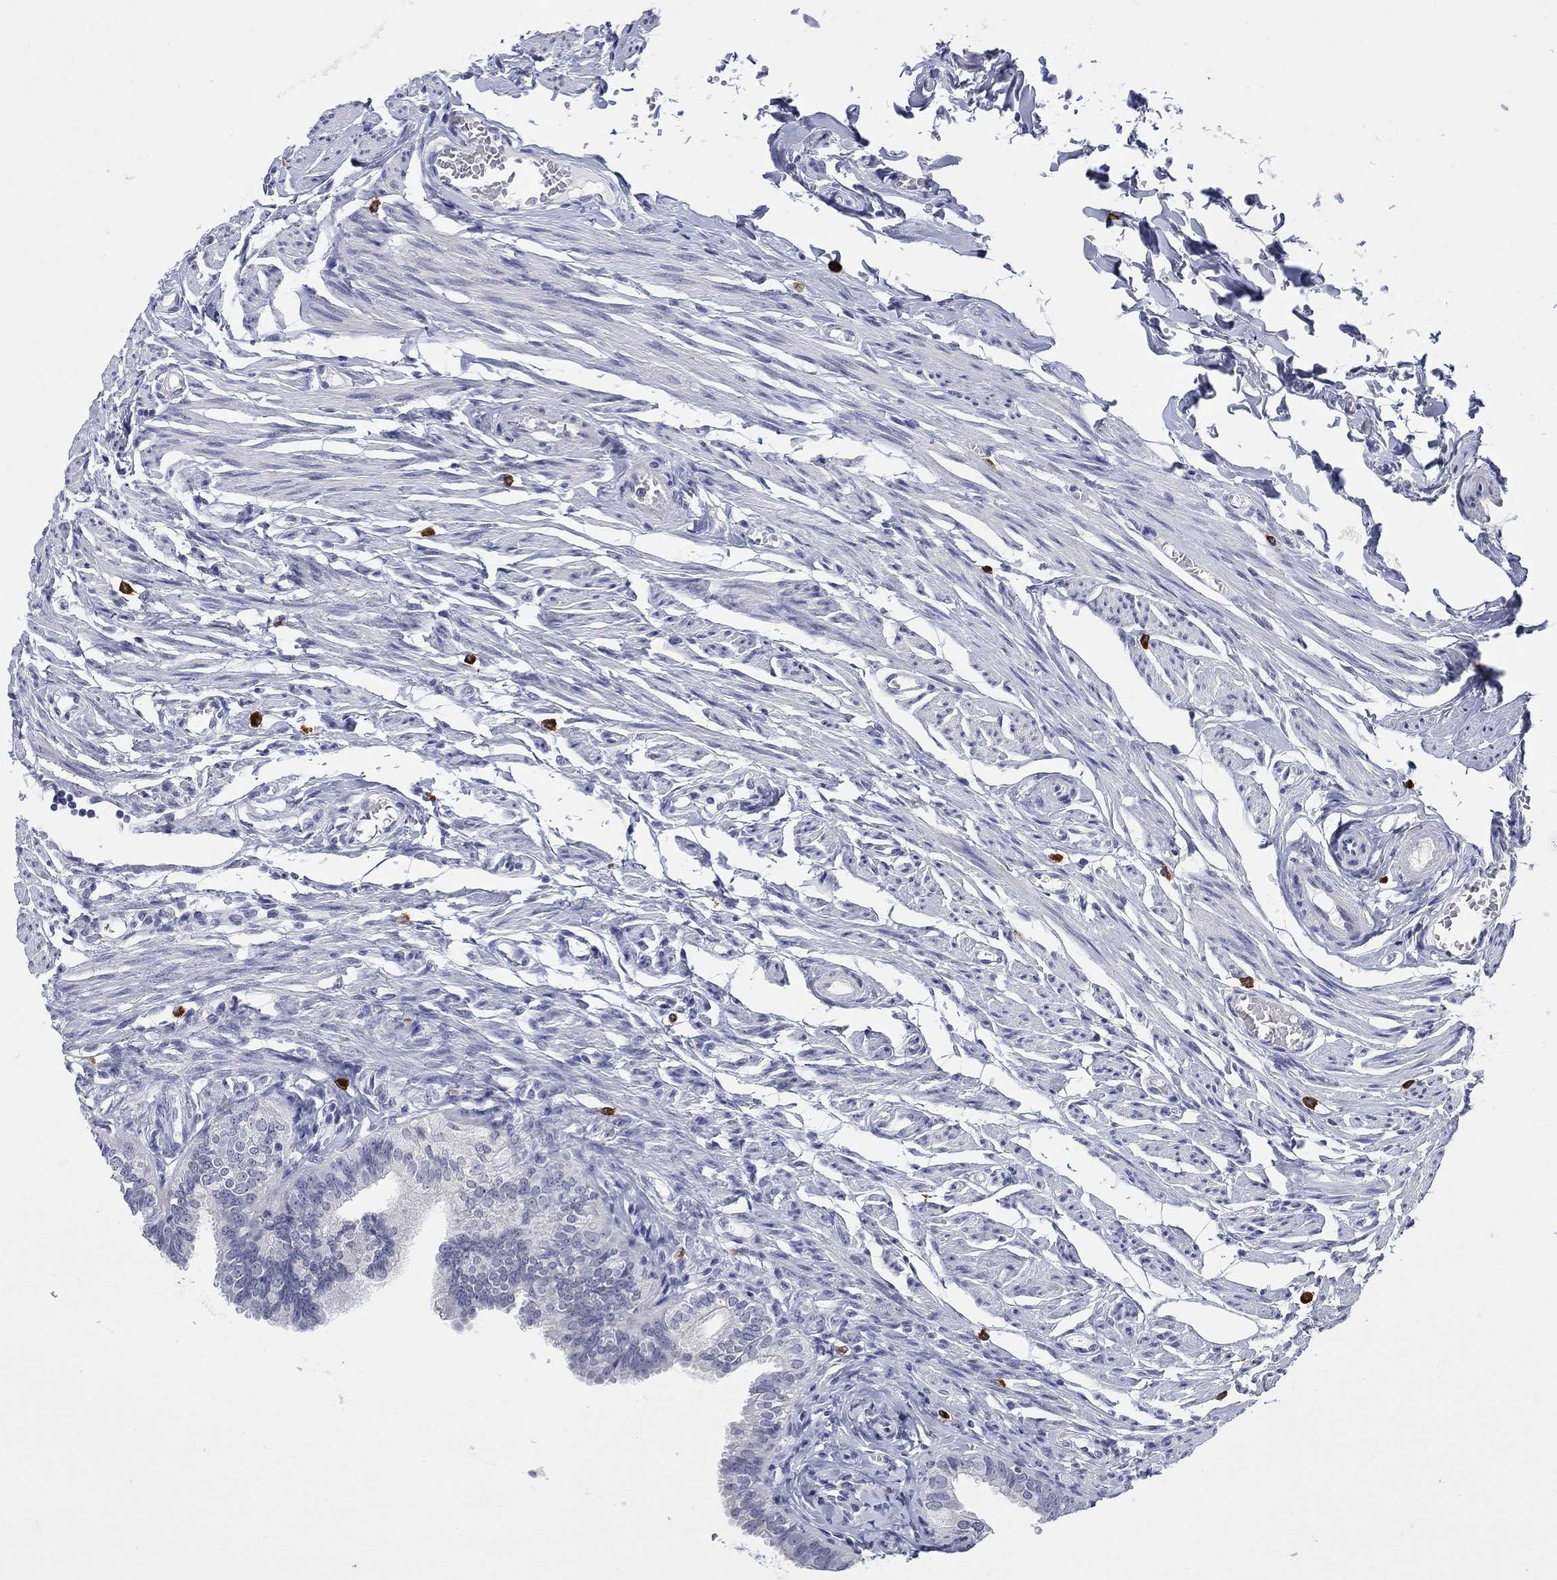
{"staining": {"intensity": "negative", "quantity": "none", "location": "none"}, "tissue": "fallopian tube", "cell_type": "Glandular cells", "image_type": "normal", "snomed": [{"axis": "morphology", "description": "Normal tissue, NOS"}, {"axis": "topography", "description": "Fallopian tube"}], "caption": "The photomicrograph displays no significant positivity in glandular cells of fallopian tube. Nuclei are stained in blue.", "gene": "ECEL1", "patient": {"sex": "female", "age": 54}}